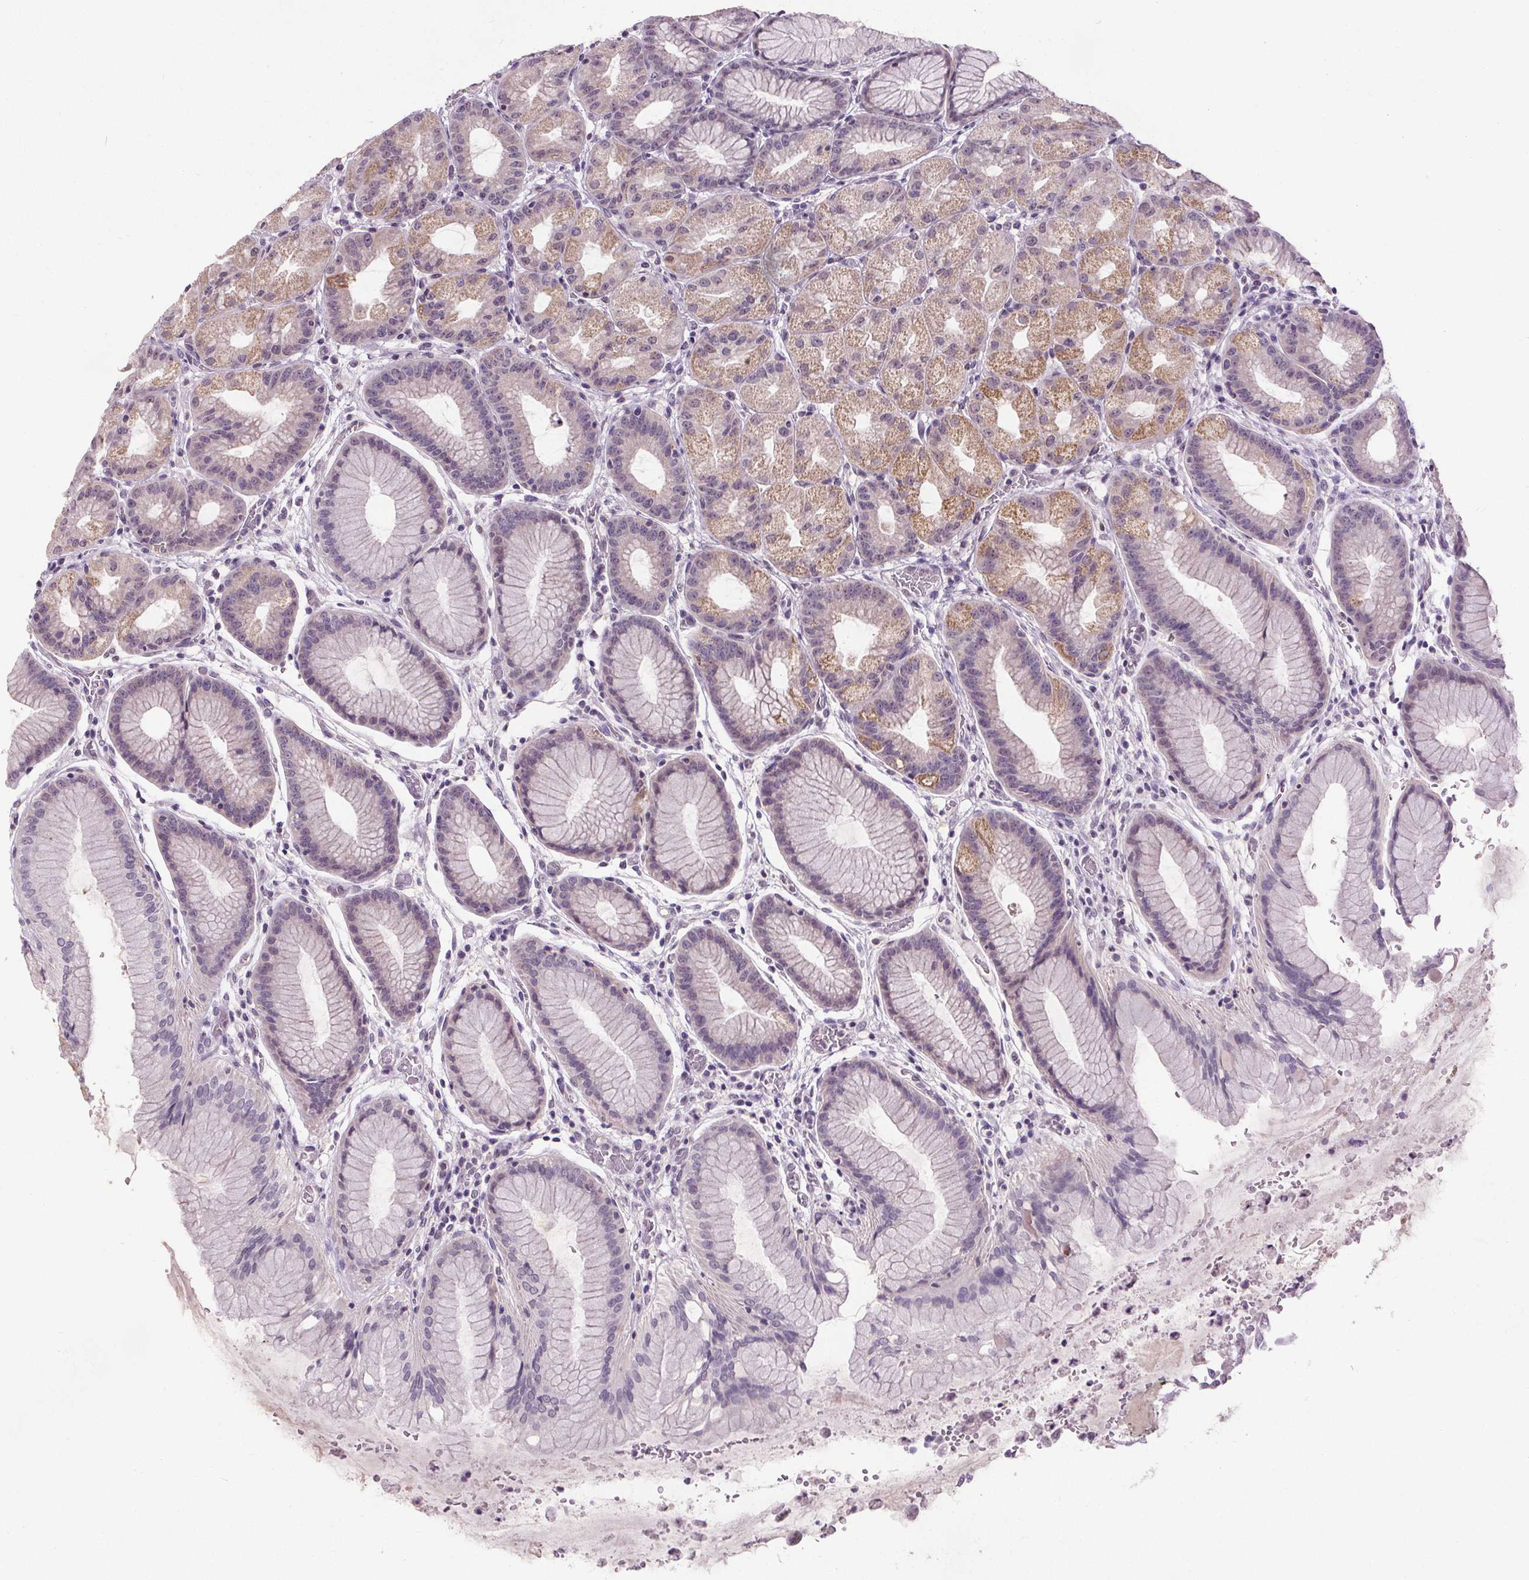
{"staining": {"intensity": "moderate", "quantity": "<25%", "location": "cytoplasmic/membranous"}, "tissue": "stomach", "cell_type": "Glandular cells", "image_type": "normal", "snomed": [{"axis": "morphology", "description": "Normal tissue, NOS"}, {"axis": "topography", "description": "Stomach, upper"}, {"axis": "topography", "description": "Stomach"}], "caption": "Immunohistochemical staining of unremarkable stomach demonstrates moderate cytoplasmic/membranous protein expression in approximately <25% of glandular cells. The staining was performed using DAB to visualize the protein expression in brown, while the nuclei were stained in blue with hematoxylin (Magnification: 20x).", "gene": "SLC2A9", "patient": {"sex": "male", "age": 48}}